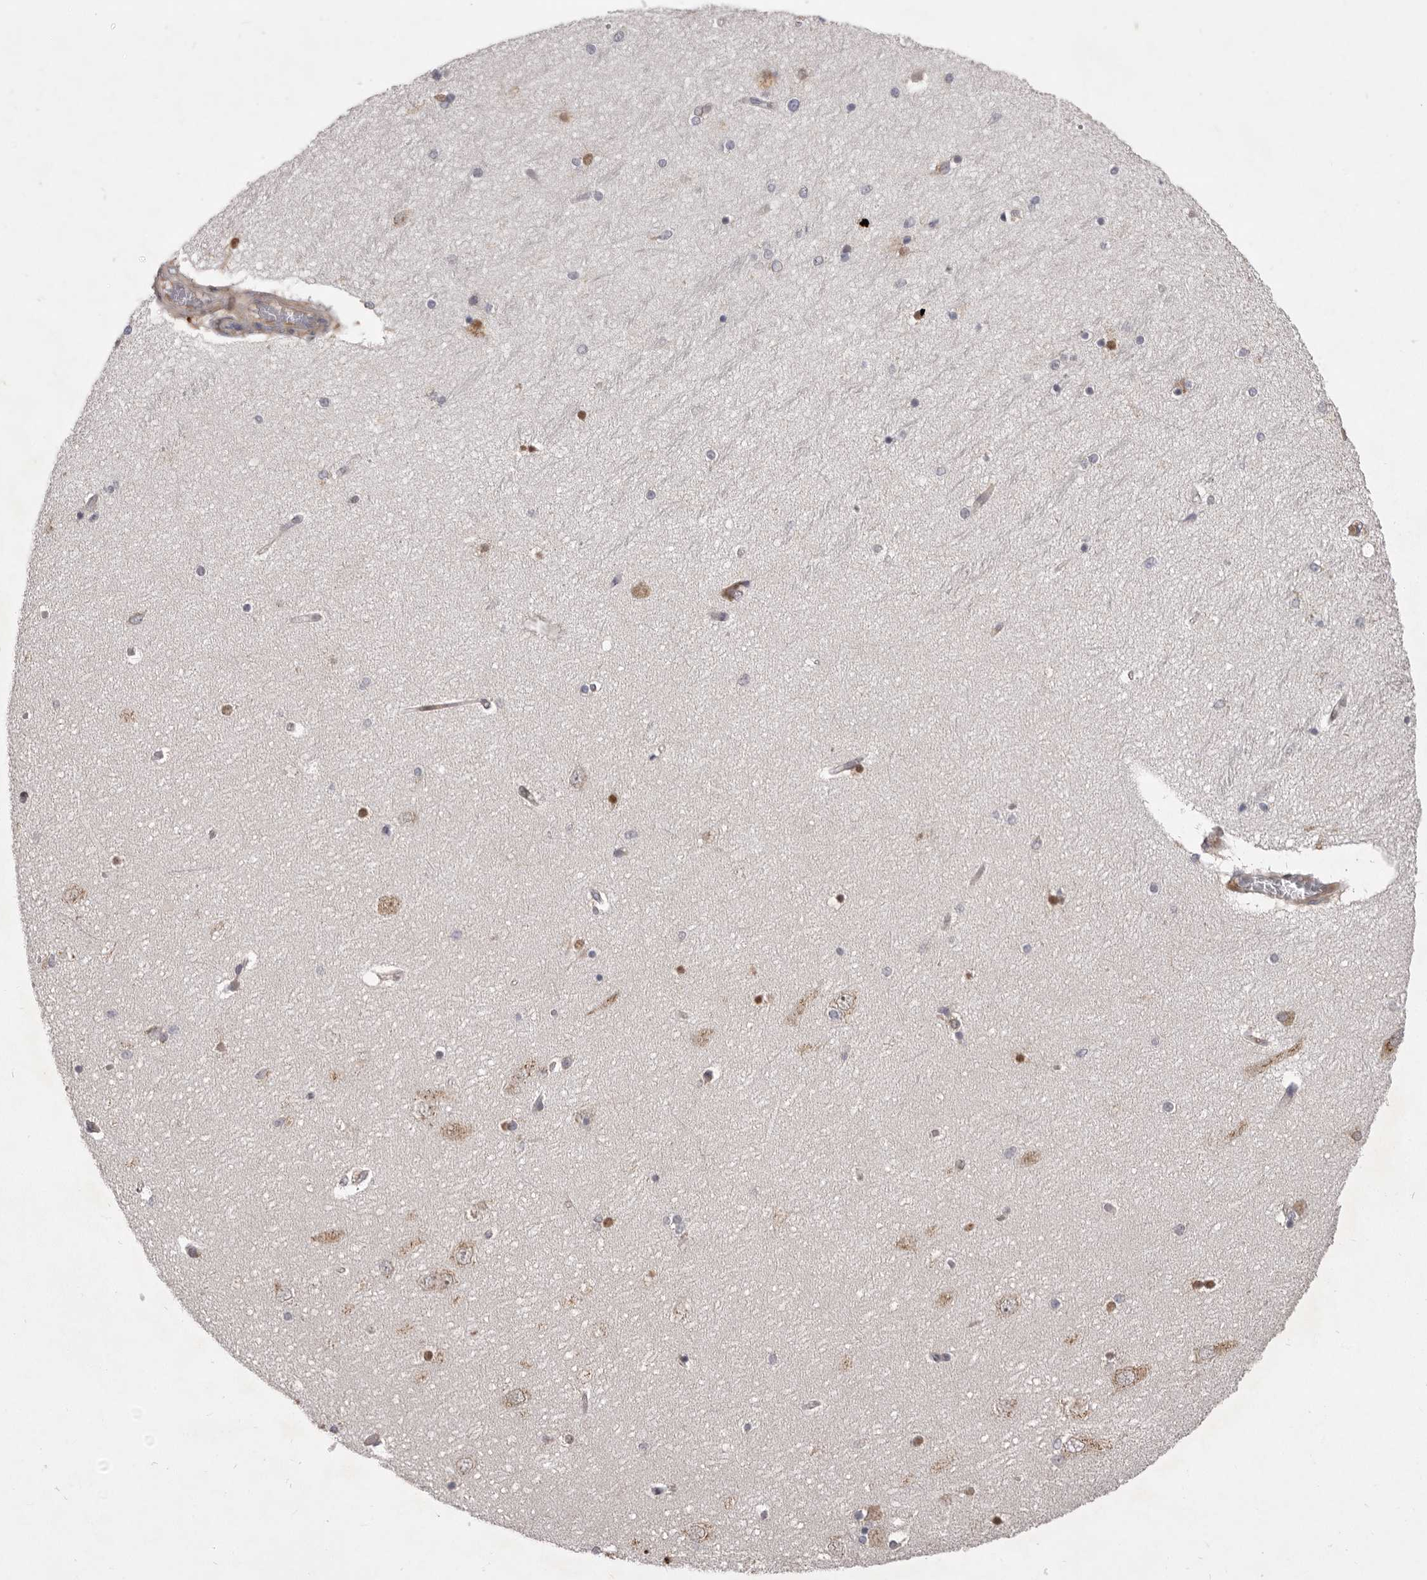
{"staining": {"intensity": "moderate", "quantity": "<25%", "location": "nuclear"}, "tissue": "hippocampus", "cell_type": "Glial cells", "image_type": "normal", "snomed": [{"axis": "morphology", "description": "Normal tissue, NOS"}, {"axis": "topography", "description": "Hippocampus"}], "caption": "This is a histology image of immunohistochemistry staining of benign hippocampus, which shows moderate positivity in the nuclear of glial cells.", "gene": "TBC1D8B", "patient": {"sex": "female", "age": 54}}